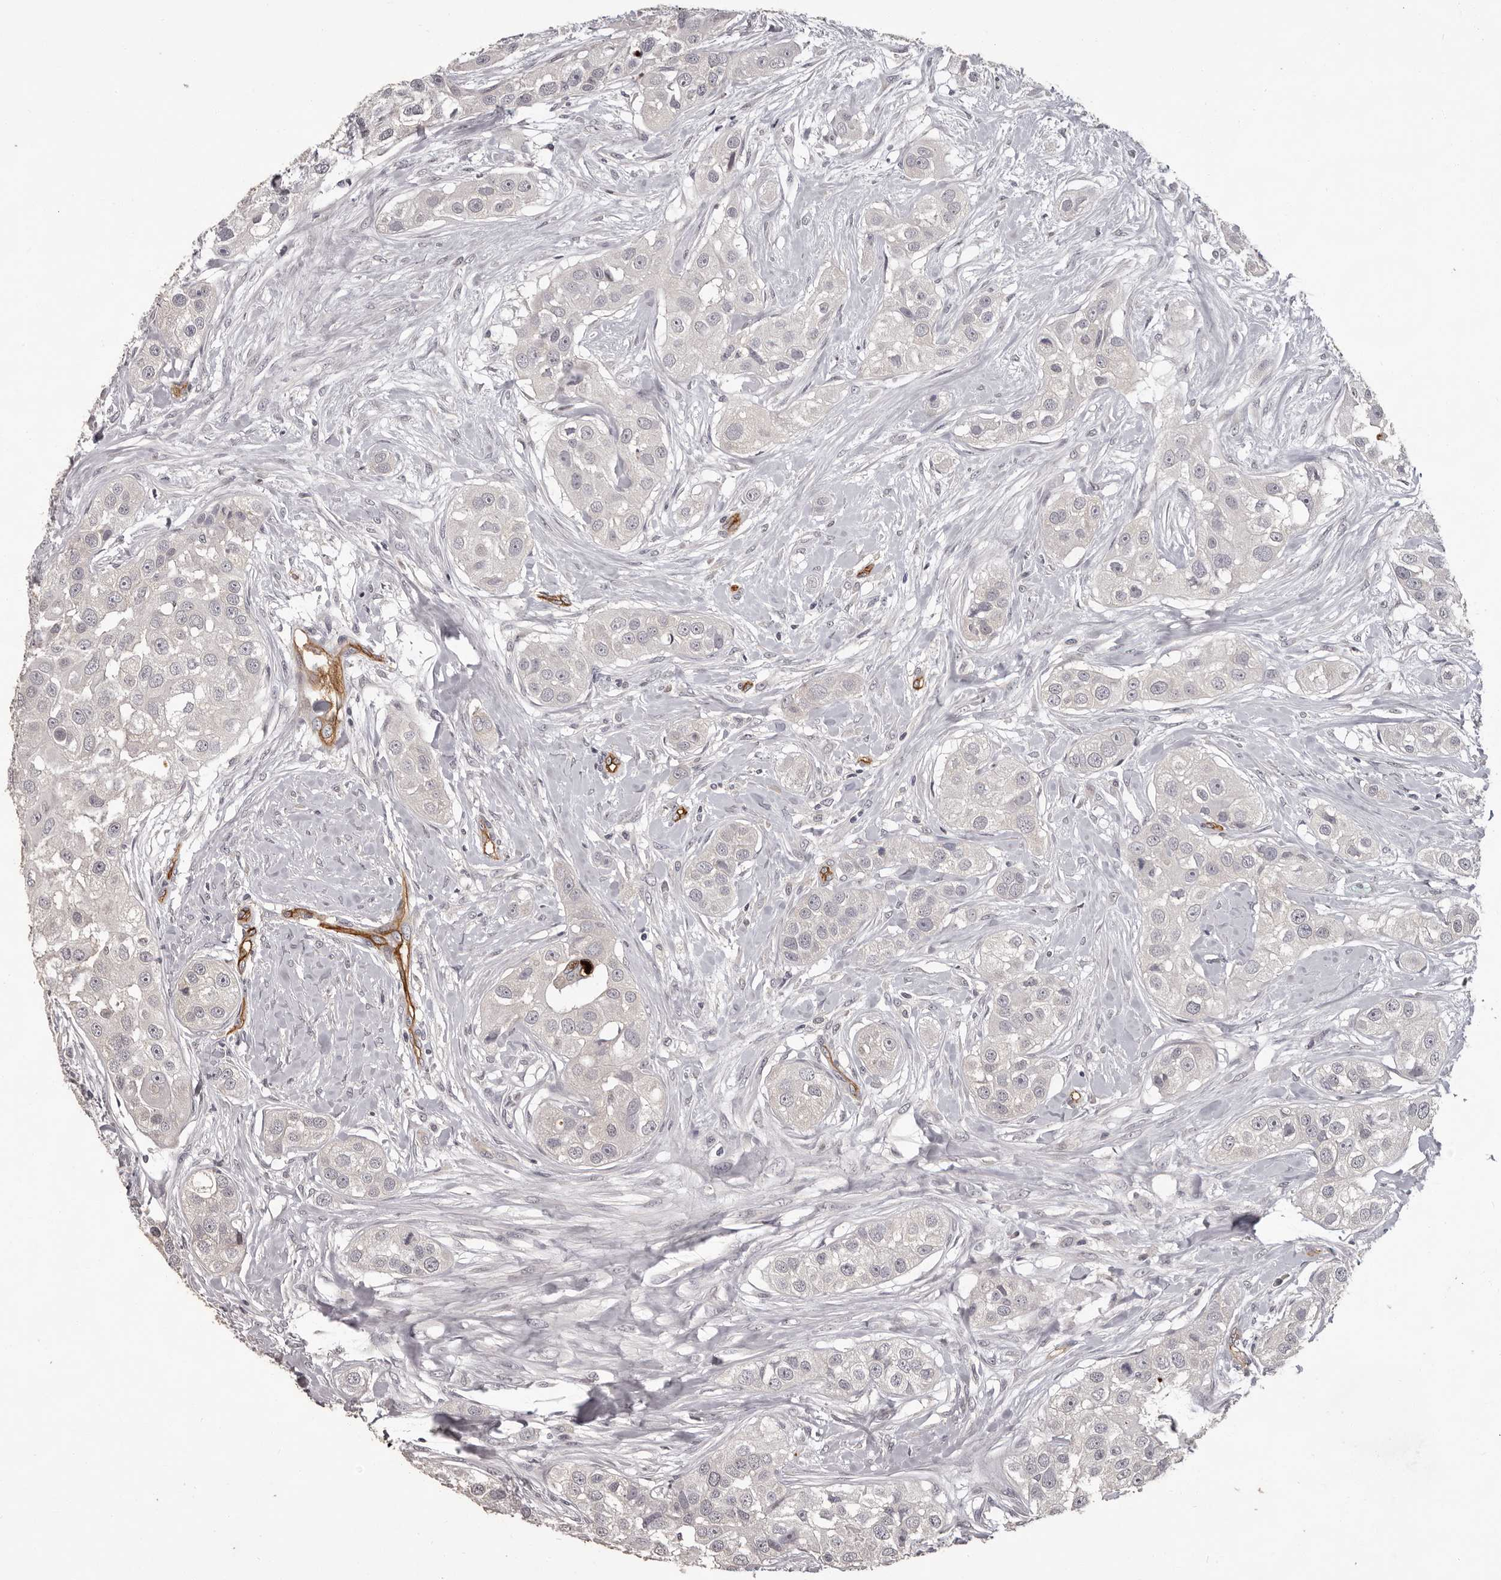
{"staining": {"intensity": "negative", "quantity": "none", "location": "none"}, "tissue": "head and neck cancer", "cell_type": "Tumor cells", "image_type": "cancer", "snomed": [{"axis": "morphology", "description": "Normal tissue, NOS"}, {"axis": "morphology", "description": "Squamous cell carcinoma, NOS"}, {"axis": "topography", "description": "Skeletal muscle"}, {"axis": "topography", "description": "Head-Neck"}], "caption": "The immunohistochemistry (IHC) histopathology image has no significant positivity in tumor cells of squamous cell carcinoma (head and neck) tissue.", "gene": "GPR78", "patient": {"sex": "male", "age": 51}}